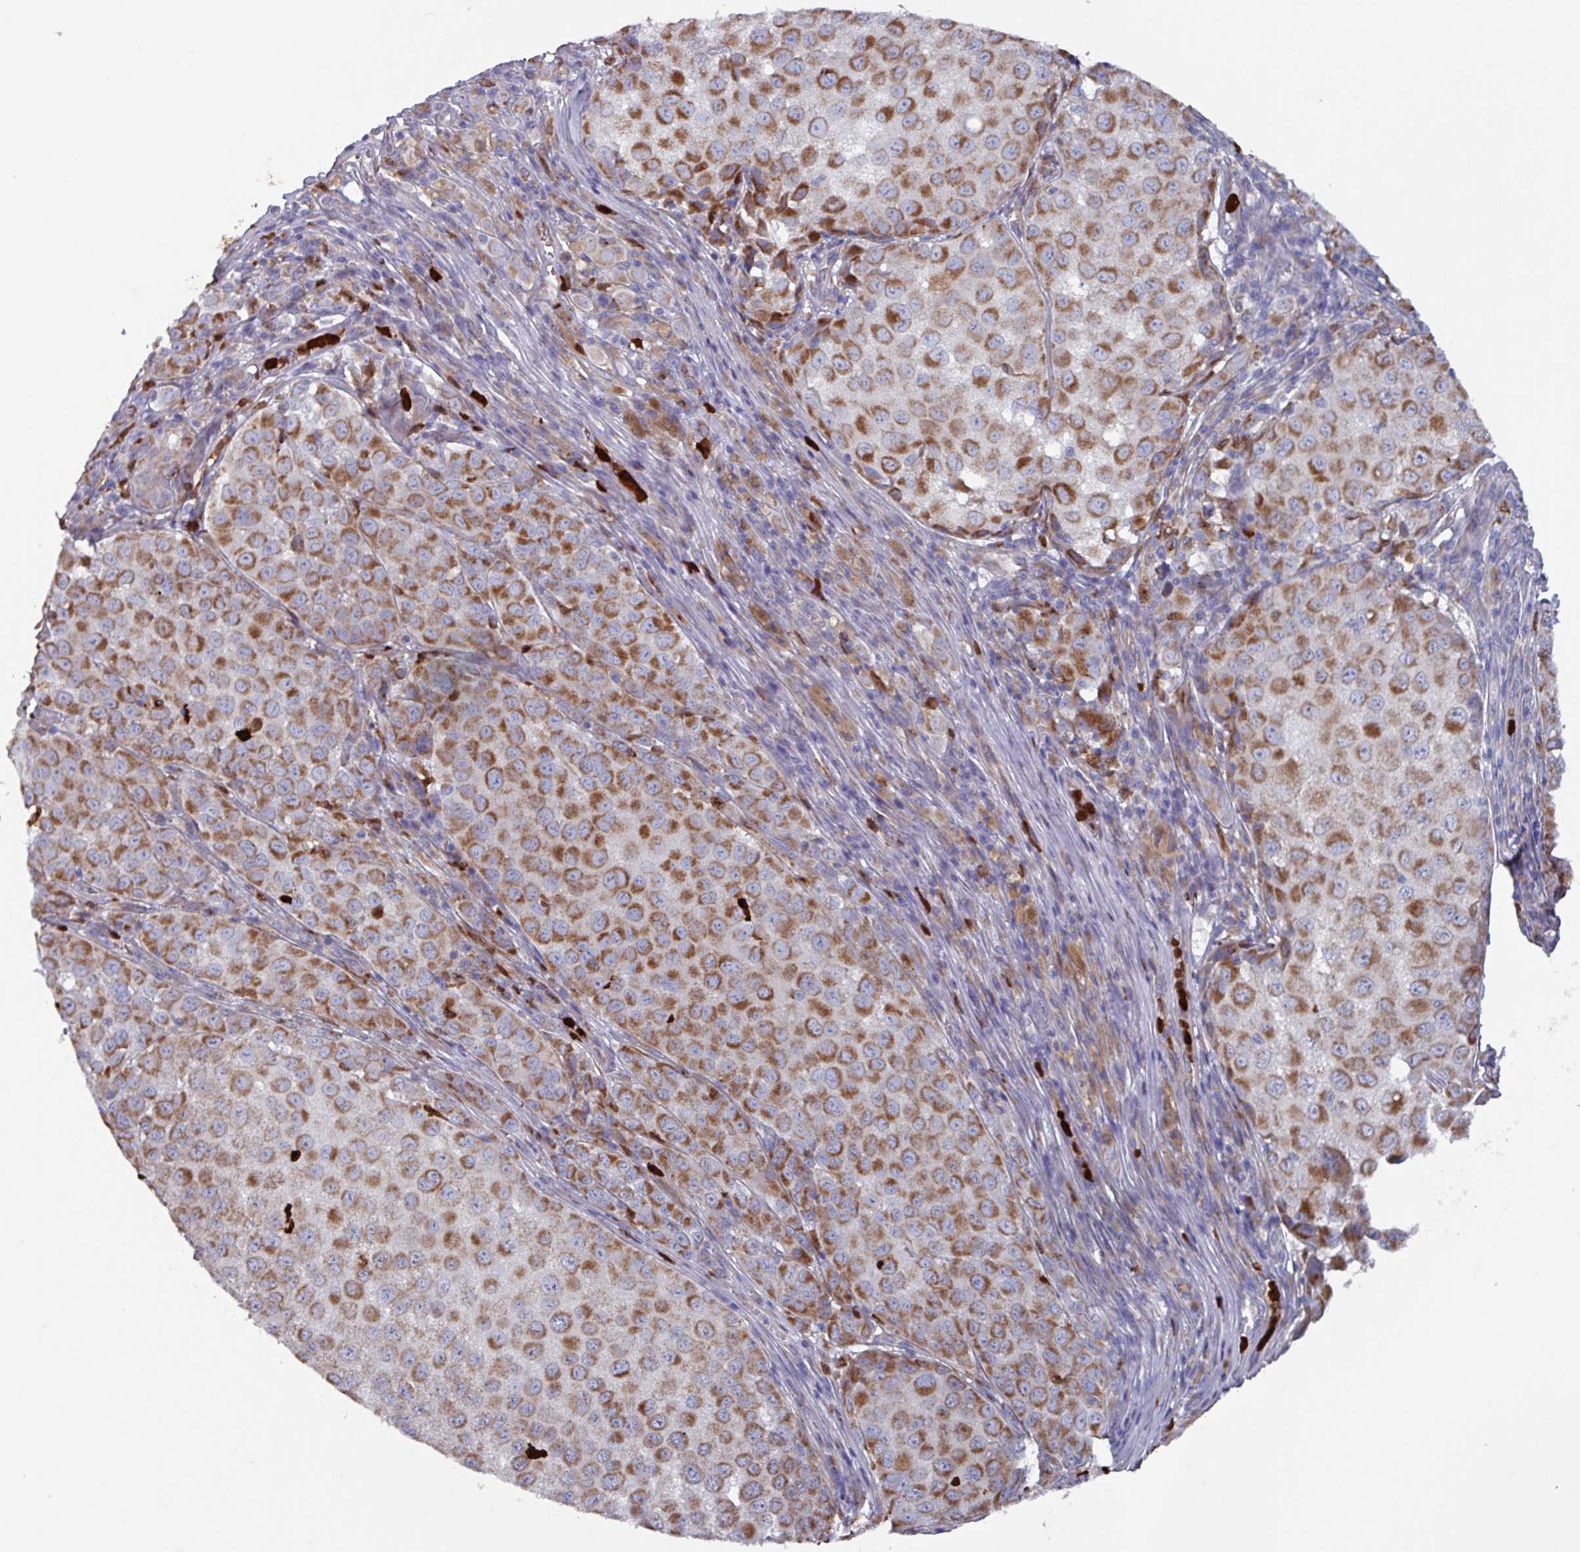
{"staining": {"intensity": "moderate", "quantity": ">75%", "location": "cytoplasmic/membranous"}, "tissue": "melanoma", "cell_type": "Tumor cells", "image_type": "cancer", "snomed": [{"axis": "morphology", "description": "Malignant melanoma, NOS"}, {"axis": "topography", "description": "Skin"}], "caption": "Melanoma stained for a protein (brown) displays moderate cytoplasmic/membranous positive expression in about >75% of tumor cells.", "gene": "UQCC2", "patient": {"sex": "male", "age": 64}}